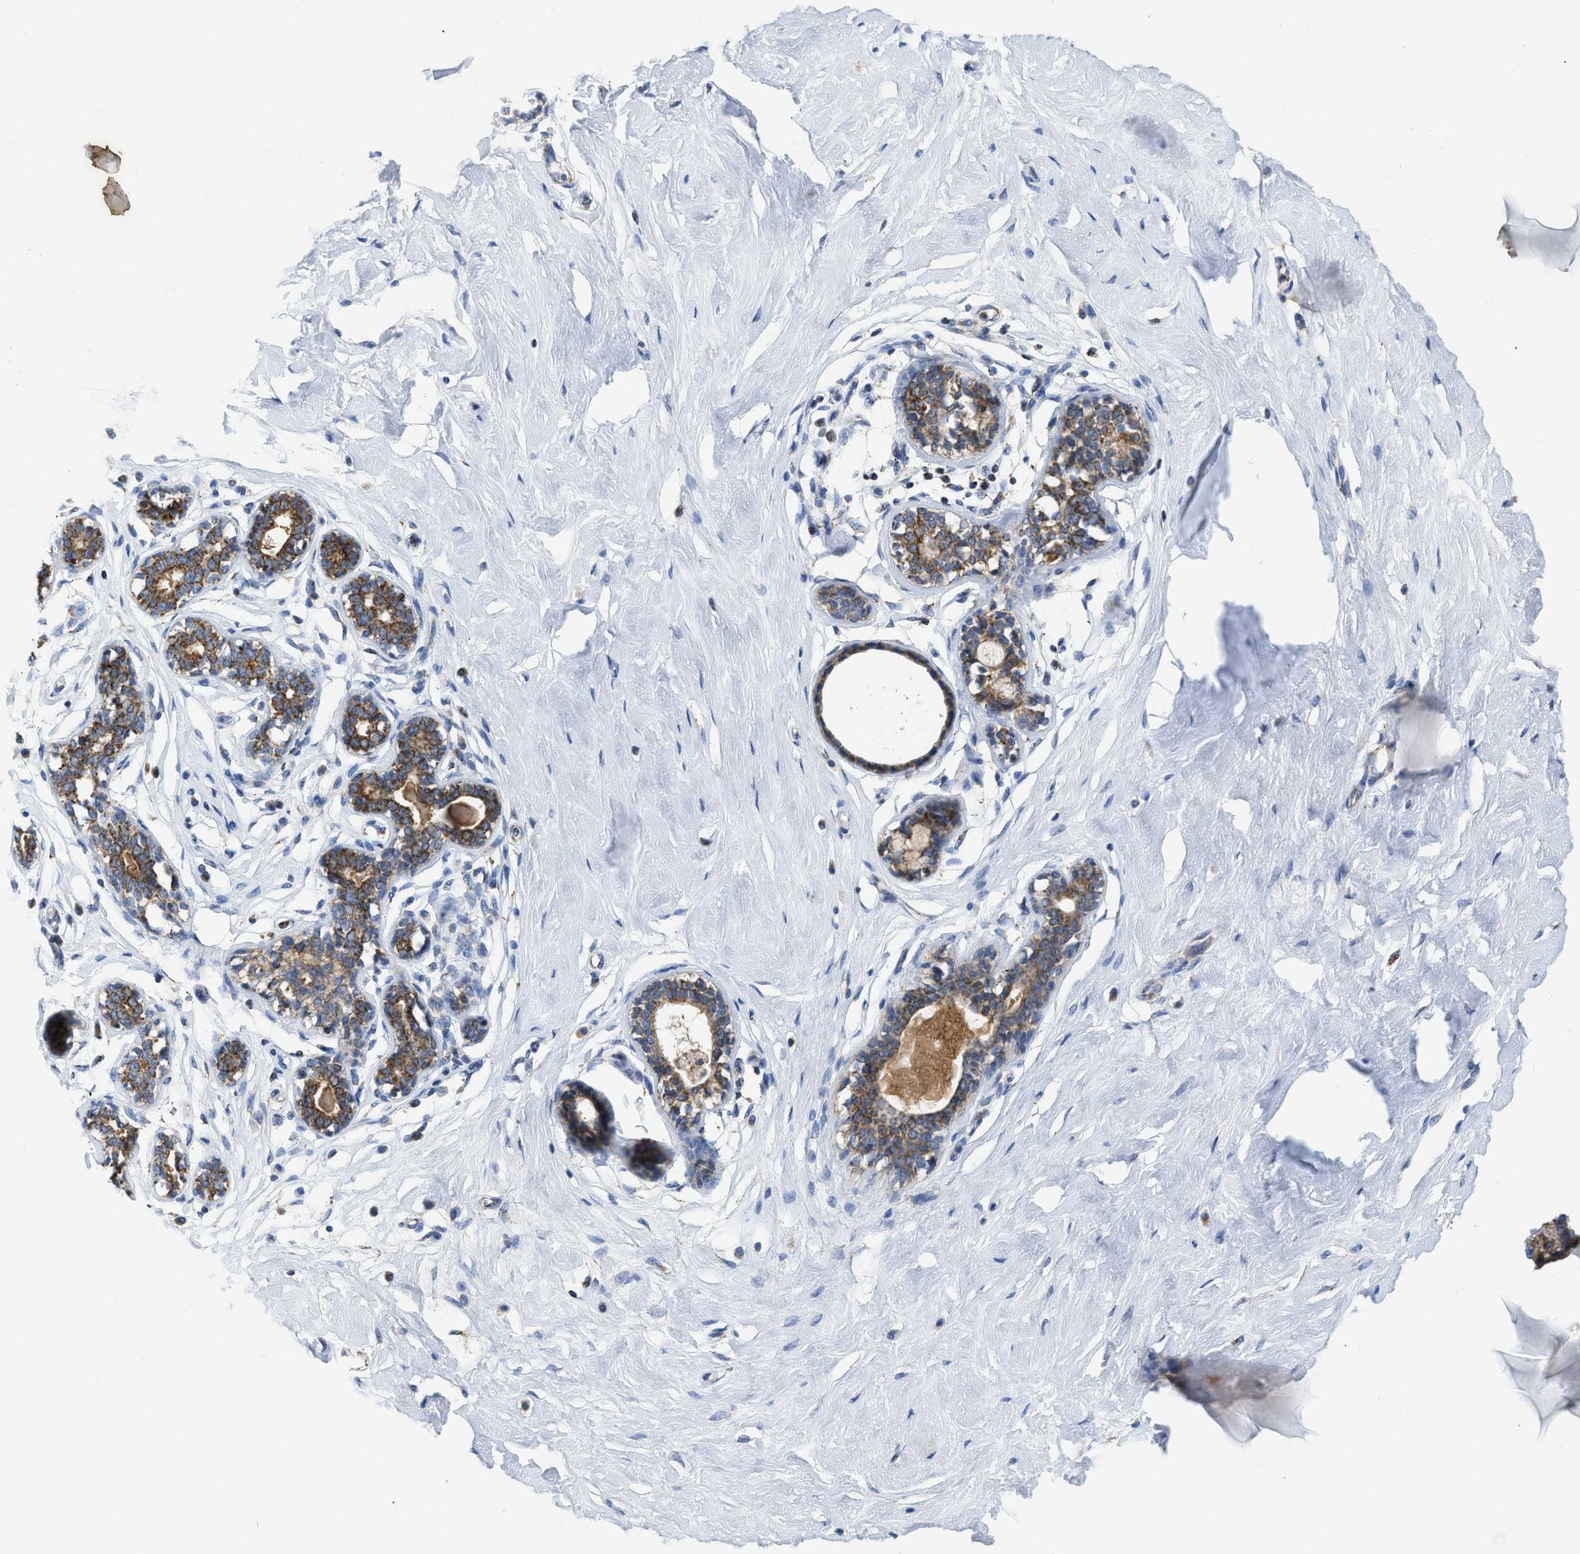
{"staining": {"intensity": "moderate", "quantity": "25%-75%", "location": "cytoplasmic/membranous"}, "tissue": "breast", "cell_type": "Adipocytes", "image_type": "normal", "snomed": [{"axis": "morphology", "description": "Normal tissue, NOS"}, {"axis": "topography", "description": "Breast"}], "caption": "This photomicrograph demonstrates IHC staining of unremarkable breast, with medium moderate cytoplasmic/membranous positivity in approximately 25%-75% of adipocytes.", "gene": "GATD3", "patient": {"sex": "female", "age": 23}}